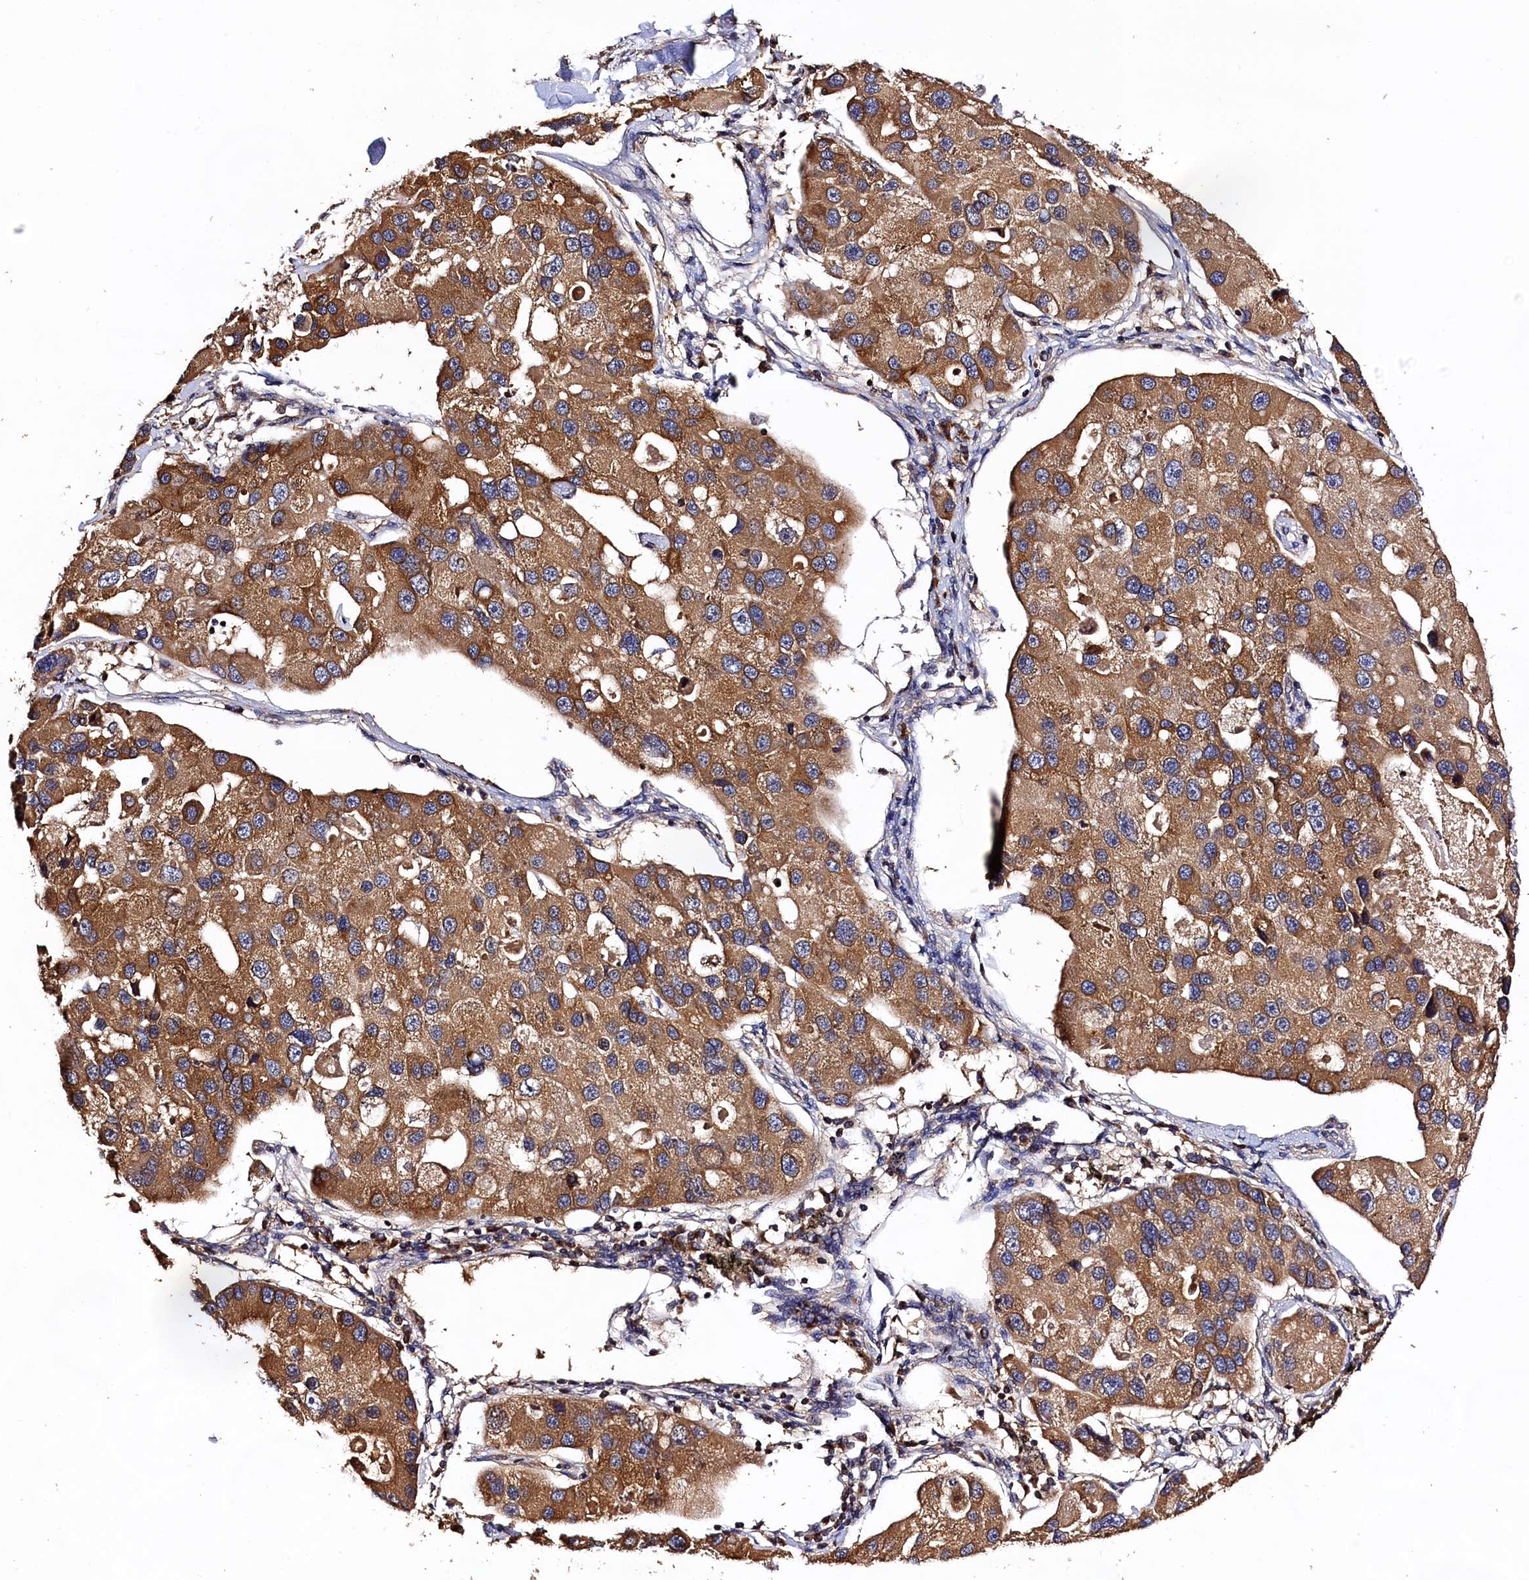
{"staining": {"intensity": "moderate", "quantity": ">75%", "location": "cytoplasmic/membranous"}, "tissue": "lung cancer", "cell_type": "Tumor cells", "image_type": "cancer", "snomed": [{"axis": "morphology", "description": "Adenocarcinoma, NOS"}, {"axis": "topography", "description": "Lung"}], "caption": "Immunohistochemical staining of lung cancer demonstrates medium levels of moderate cytoplasmic/membranous protein expression in approximately >75% of tumor cells. The protein is stained brown, and the nuclei are stained in blue (DAB IHC with brightfield microscopy, high magnification).", "gene": "KLC2", "patient": {"sex": "female", "age": 54}}